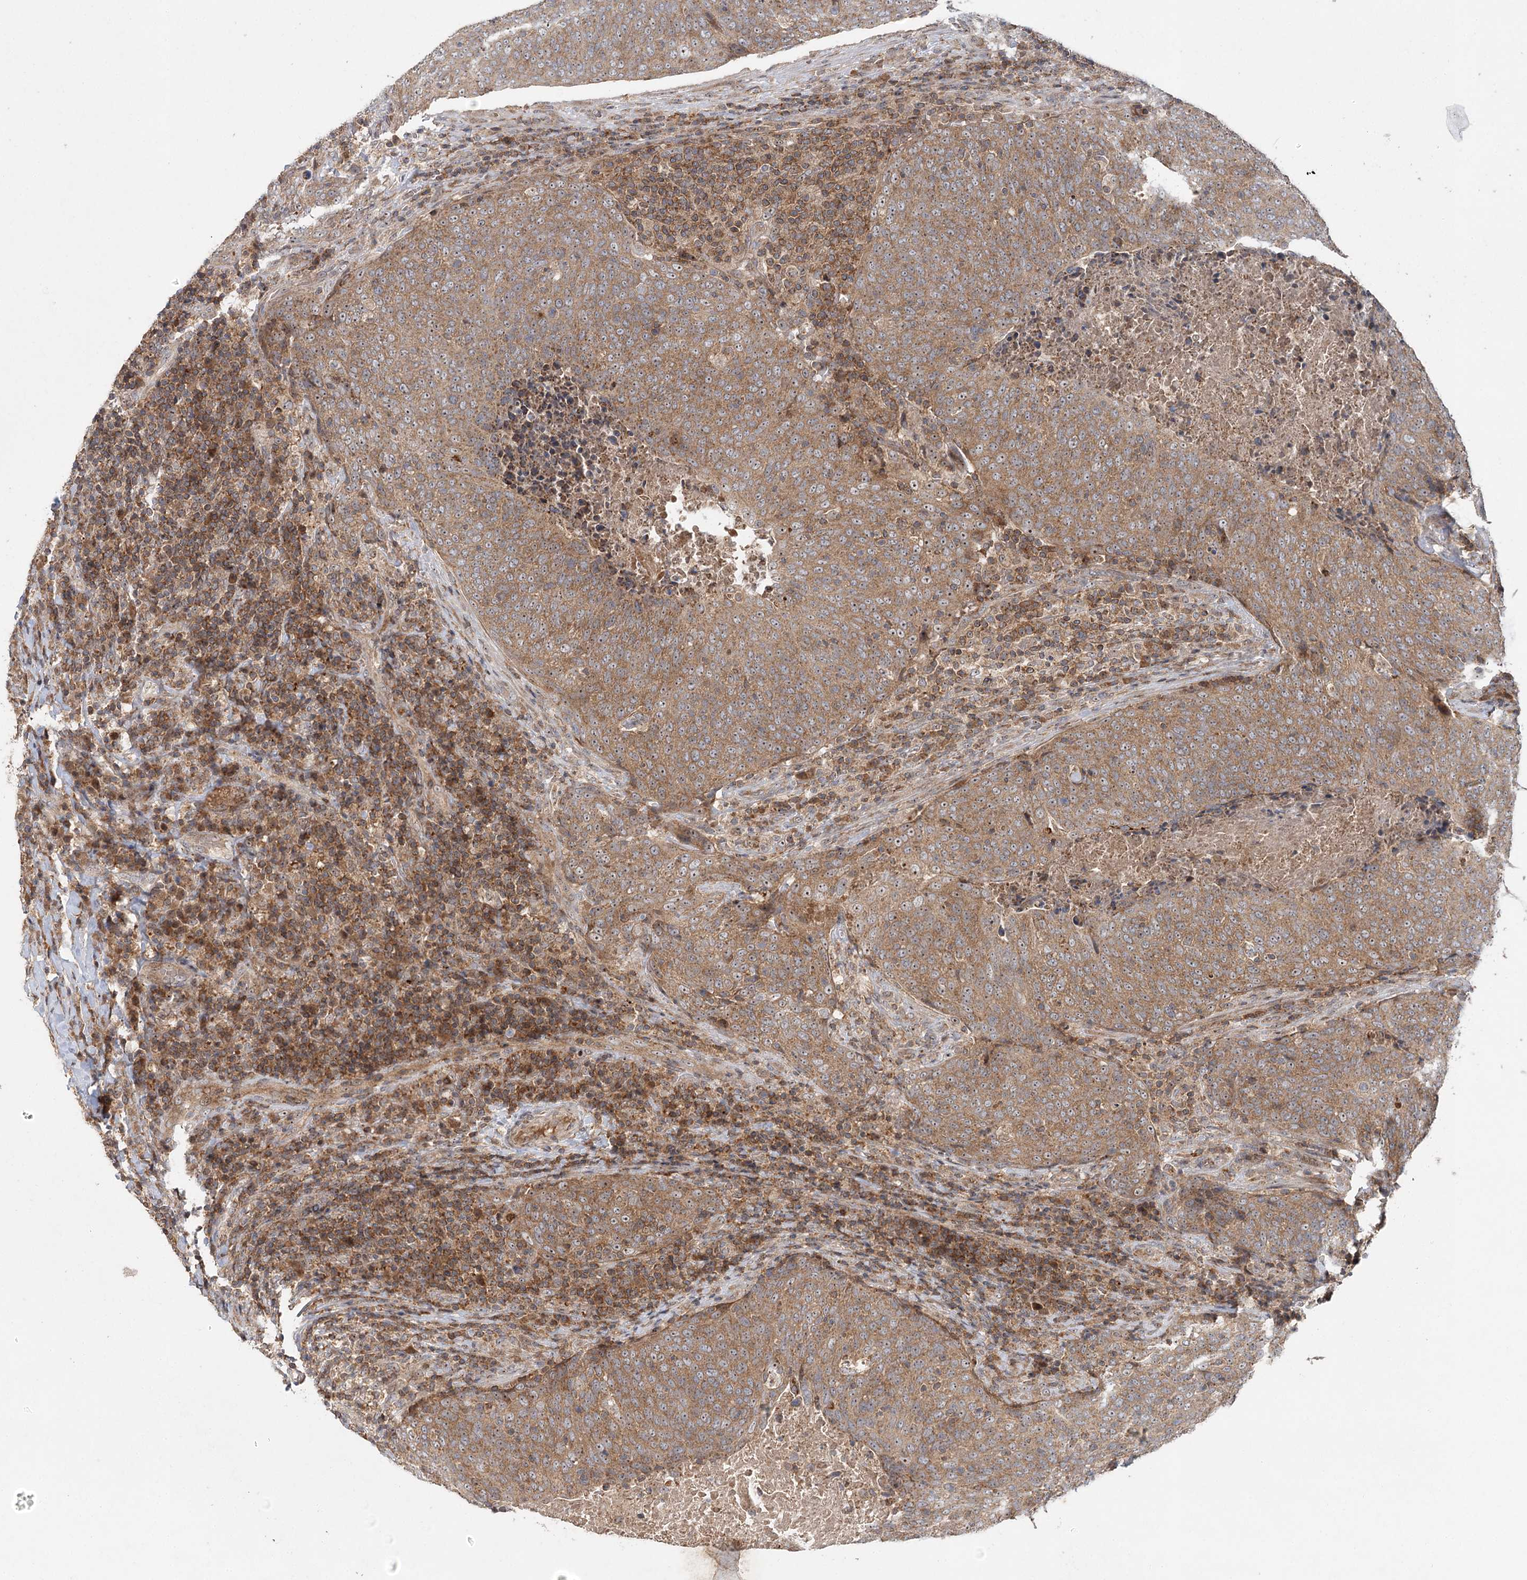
{"staining": {"intensity": "moderate", "quantity": ">75%", "location": "cytoplasmic/membranous,nuclear"}, "tissue": "head and neck cancer", "cell_type": "Tumor cells", "image_type": "cancer", "snomed": [{"axis": "morphology", "description": "Squamous cell carcinoma, NOS"}, {"axis": "morphology", "description": "Squamous cell carcinoma, metastatic, NOS"}, {"axis": "topography", "description": "Lymph node"}, {"axis": "topography", "description": "Head-Neck"}], "caption": "Protein staining of squamous cell carcinoma (head and neck) tissue demonstrates moderate cytoplasmic/membranous and nuclear positivity in about >75% of tumor cells.", "gene": "RAPGEF6", "patient": {"sex": "male", "age": 62}}